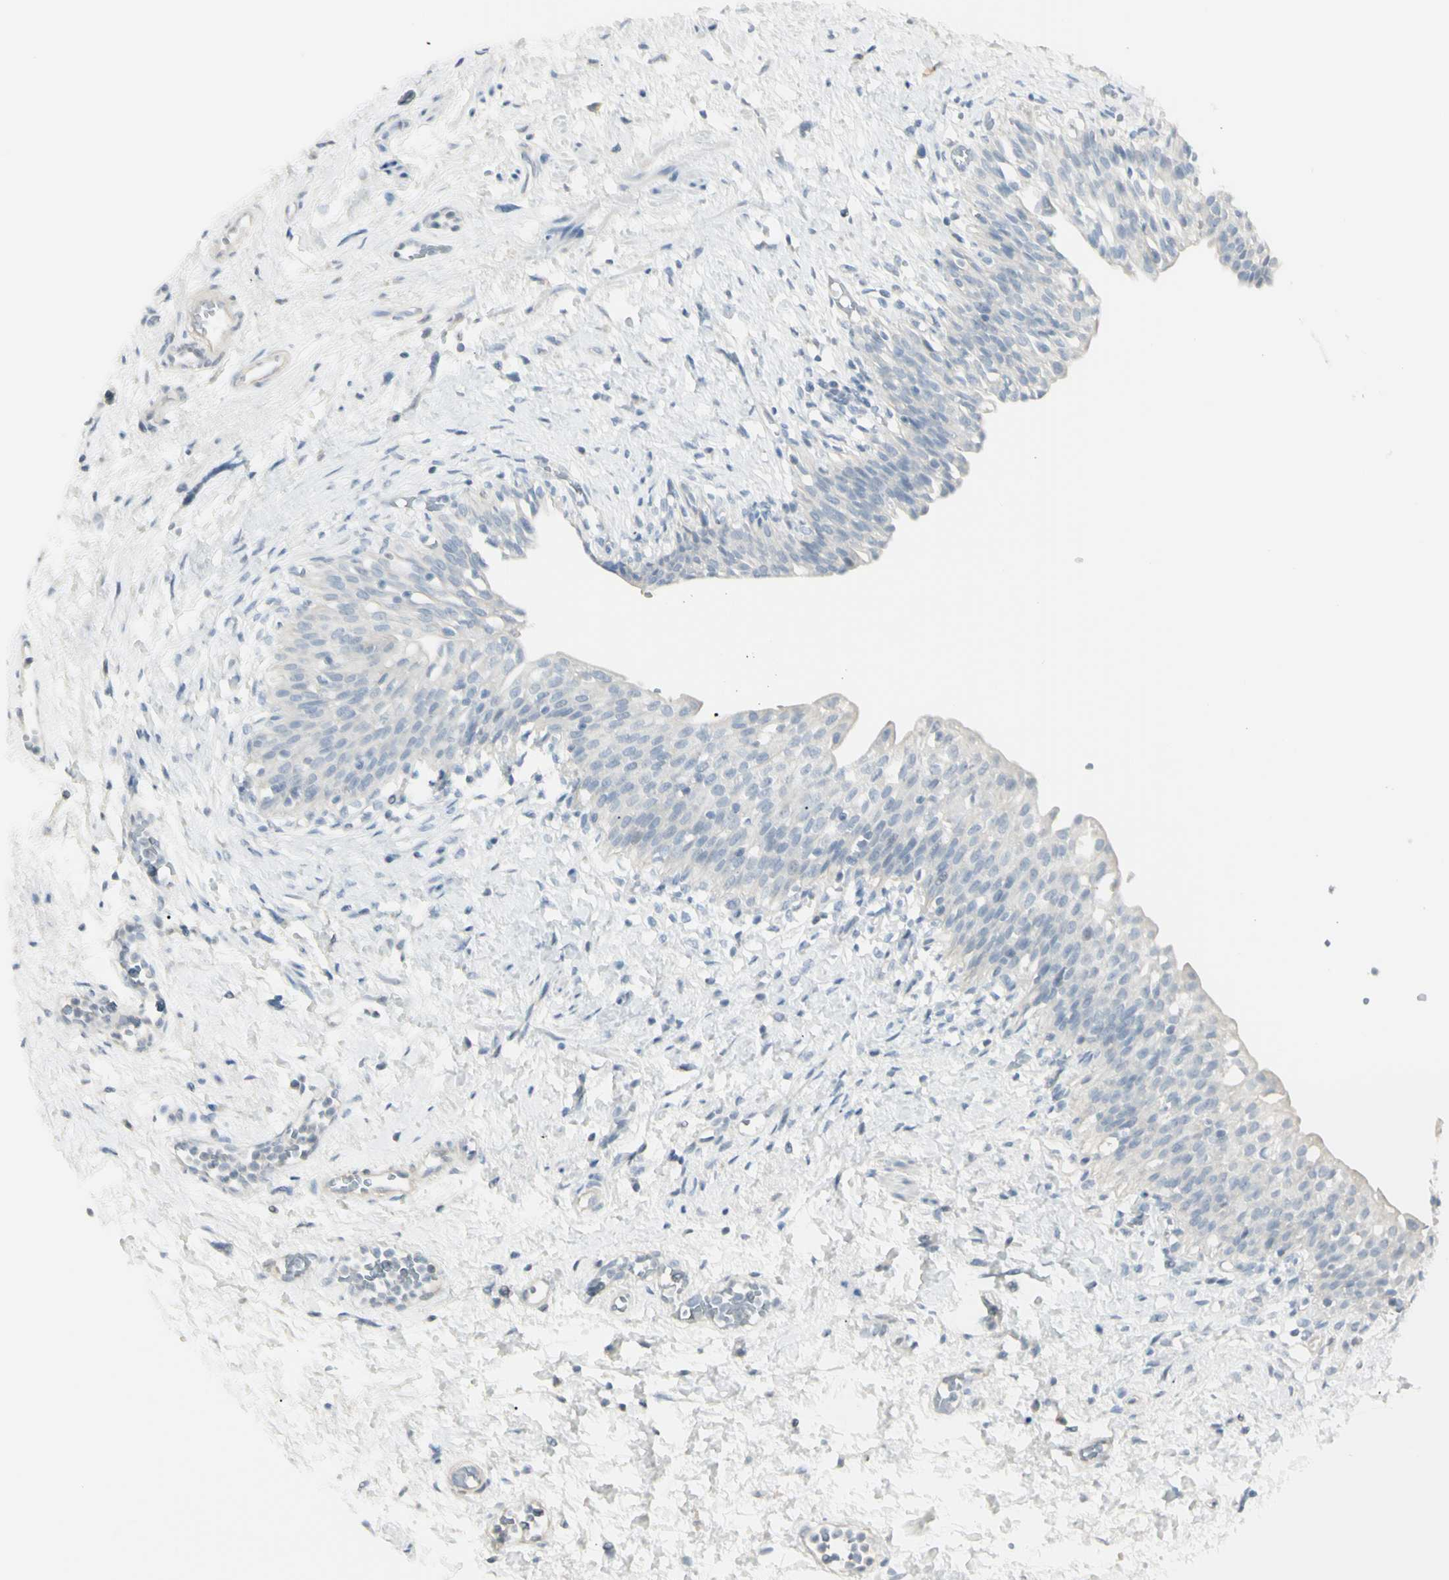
{"staining": {"intensity": "negative", "quantity": "none", "location": "none"}, "tissue": "urinary bladder", "cell_type": "Urothelial cells", "image_type": "normal", "snomed": [{"axis": "morphology", "description": "Normal tissue, NOS"}, {"axis": "topography", "description": "Urinary bladder"}], "caption": "Human urinary bladder stained for a protein using immunohistochemistry (IHC) exhibits no positivity in urothelial cells.", "gene": "PIP", "patient": {"sex": "male", "age": 55}}